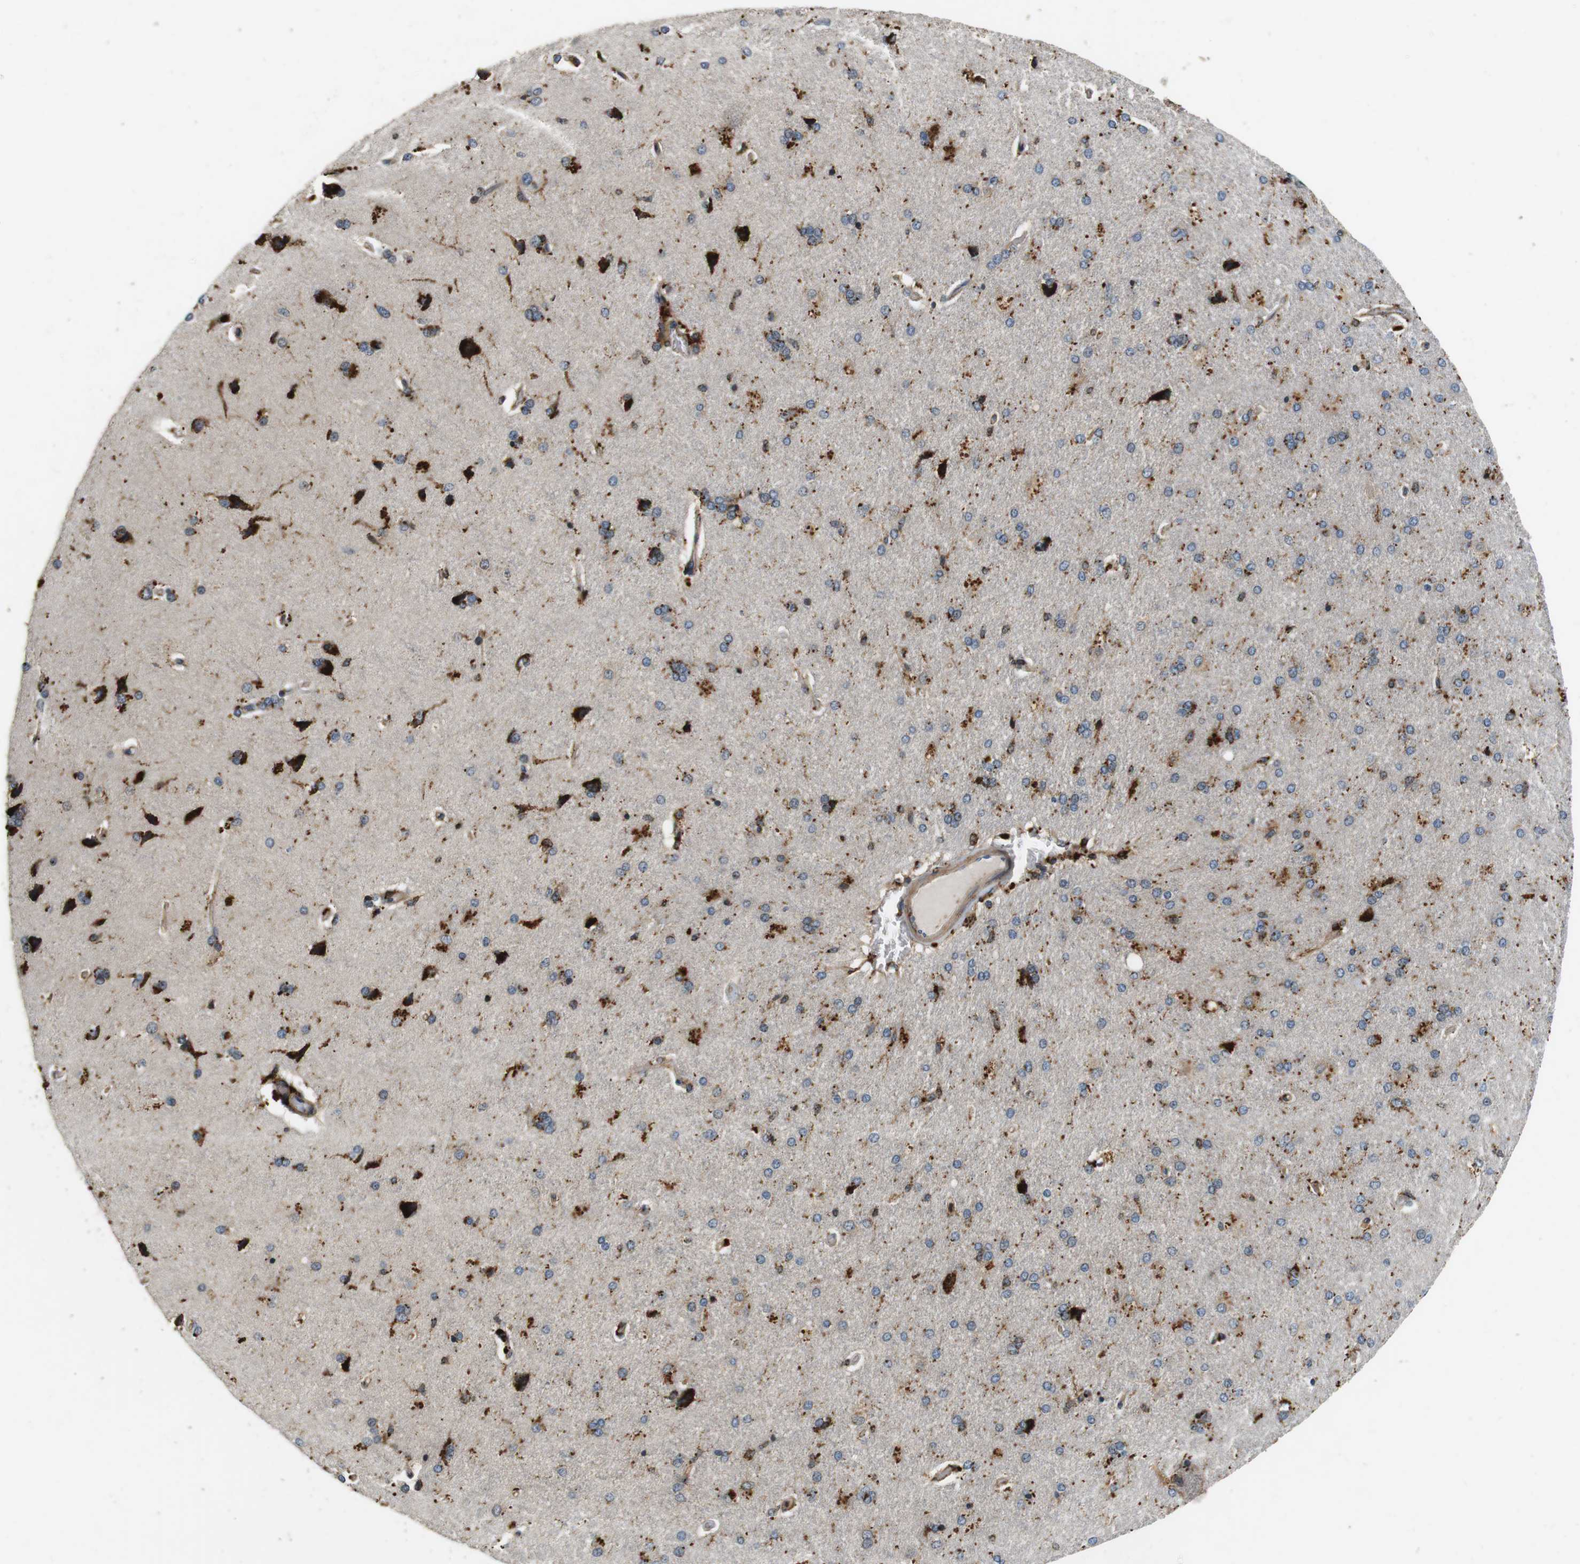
{"staining": {"intensity": "moderate", "quantity": ">75%", "location": "cytoplasmic/membranous,nuclear"}, "tissue": "cerebral cortex", "cell_type": "Endothelial cells", "image_type": "normal", "snomed": [{"axis": "morphology", "description": "Normal tissue, NOS"}, {"axis": "topography", "description": "Cerebral cortex"}], "caption": "This image displays immunohistochemistry staining of benign cerebral cortex, with medium moderate cytoplasmic/membranous,nuclear staining in about >75% of endothelial cells.", "gene": "TXNRD1", "patient": {"sex": "male", "age": 62}}